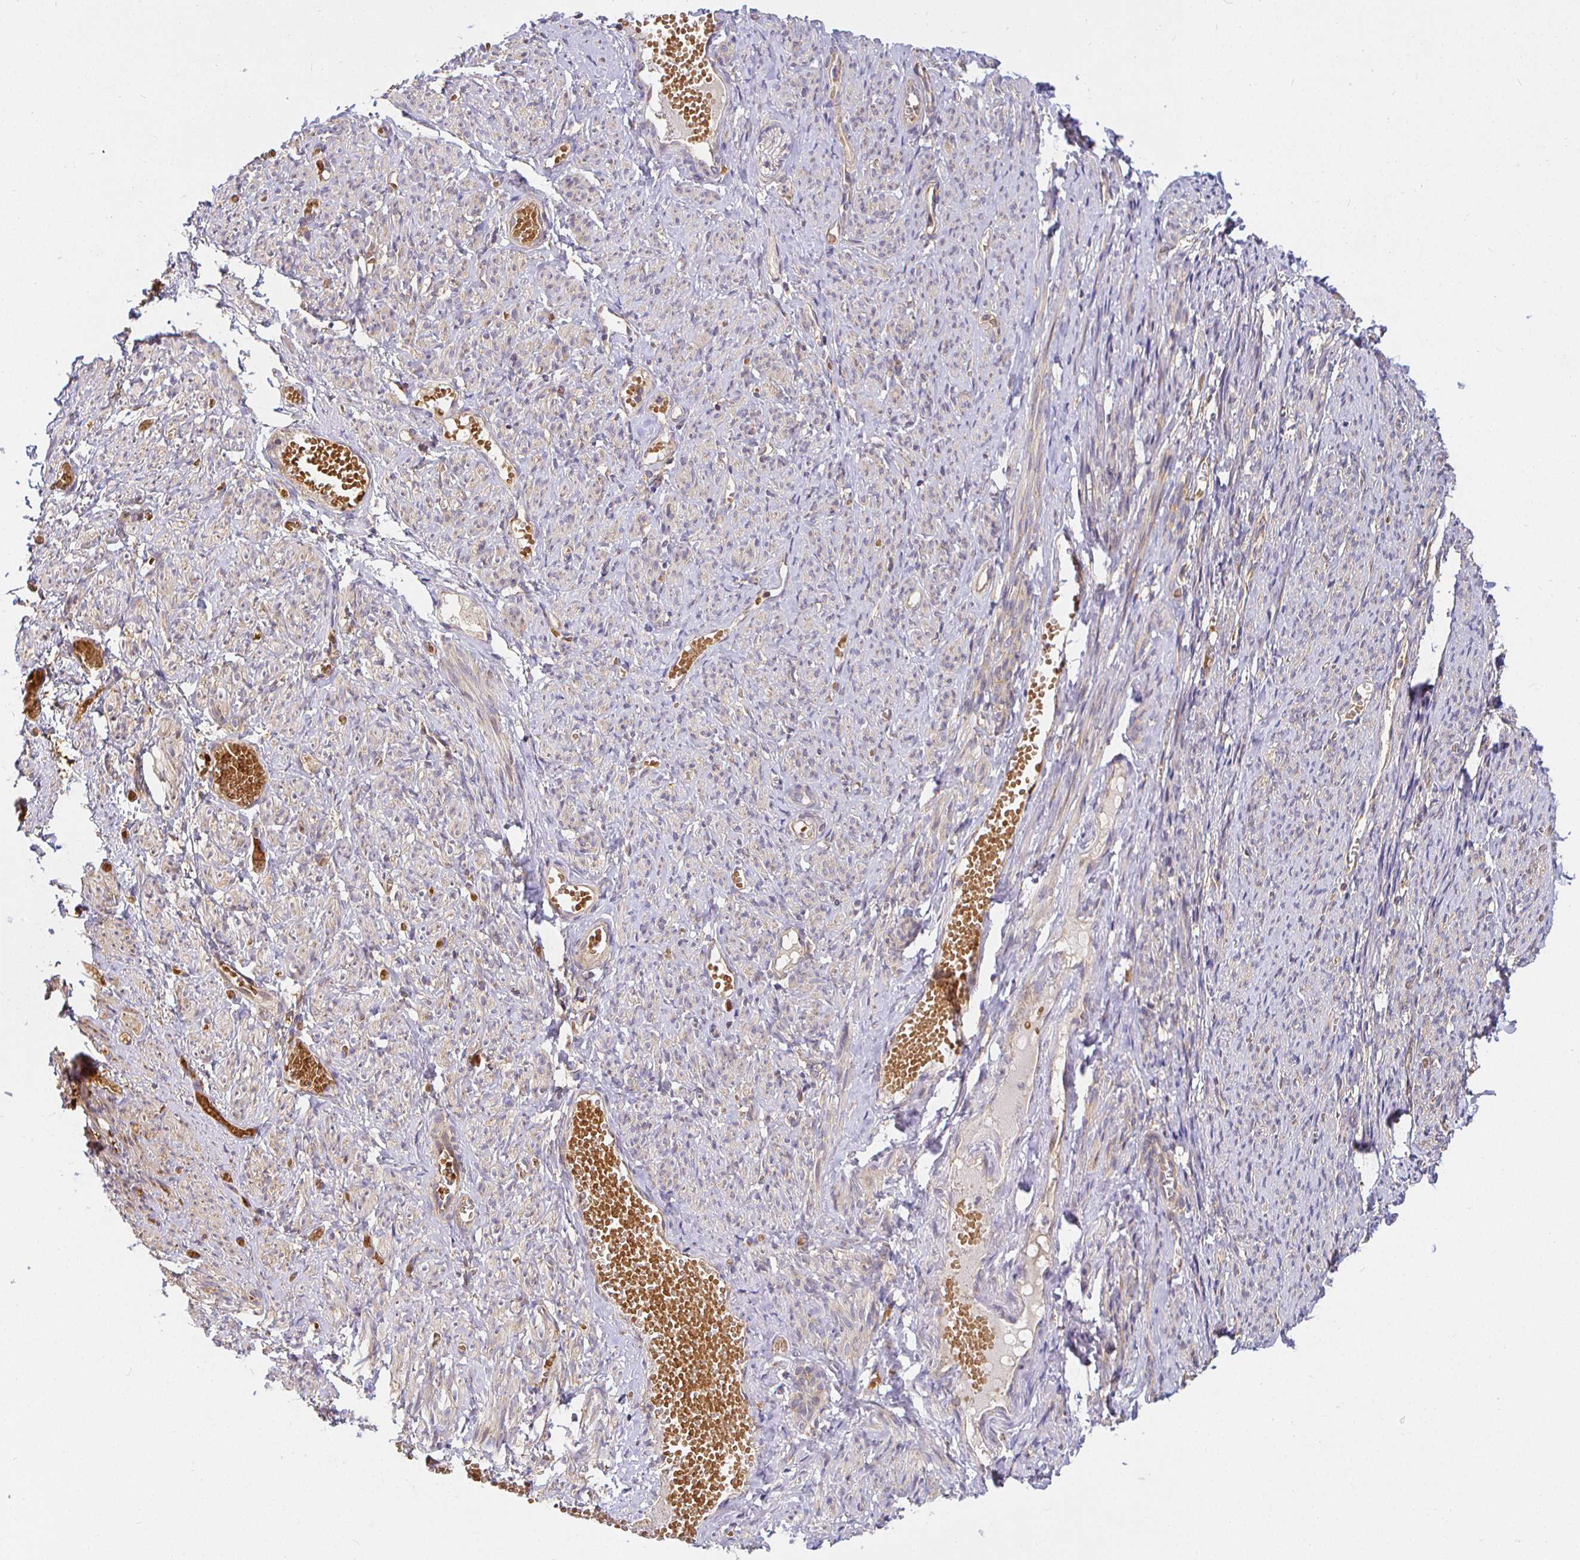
{"staining": {"intensity": "negative", "quantity": "none", "location": "none"}, "tissue": "smooth muscle", "cell_type": "Smooth muscle cells", "image_type": "normal", "snomed": [{"axis": "morphology", "description": "Normal tissue, NOS"}, {"axis": "topography", "description": "Smooth muscle"}], "caption": "Protein analysis of normal smooth muscle reveals no significant expression in smooth muscle cells.", "gene": "IRAK1", "patient": {"sex": "female", "age": 65}}